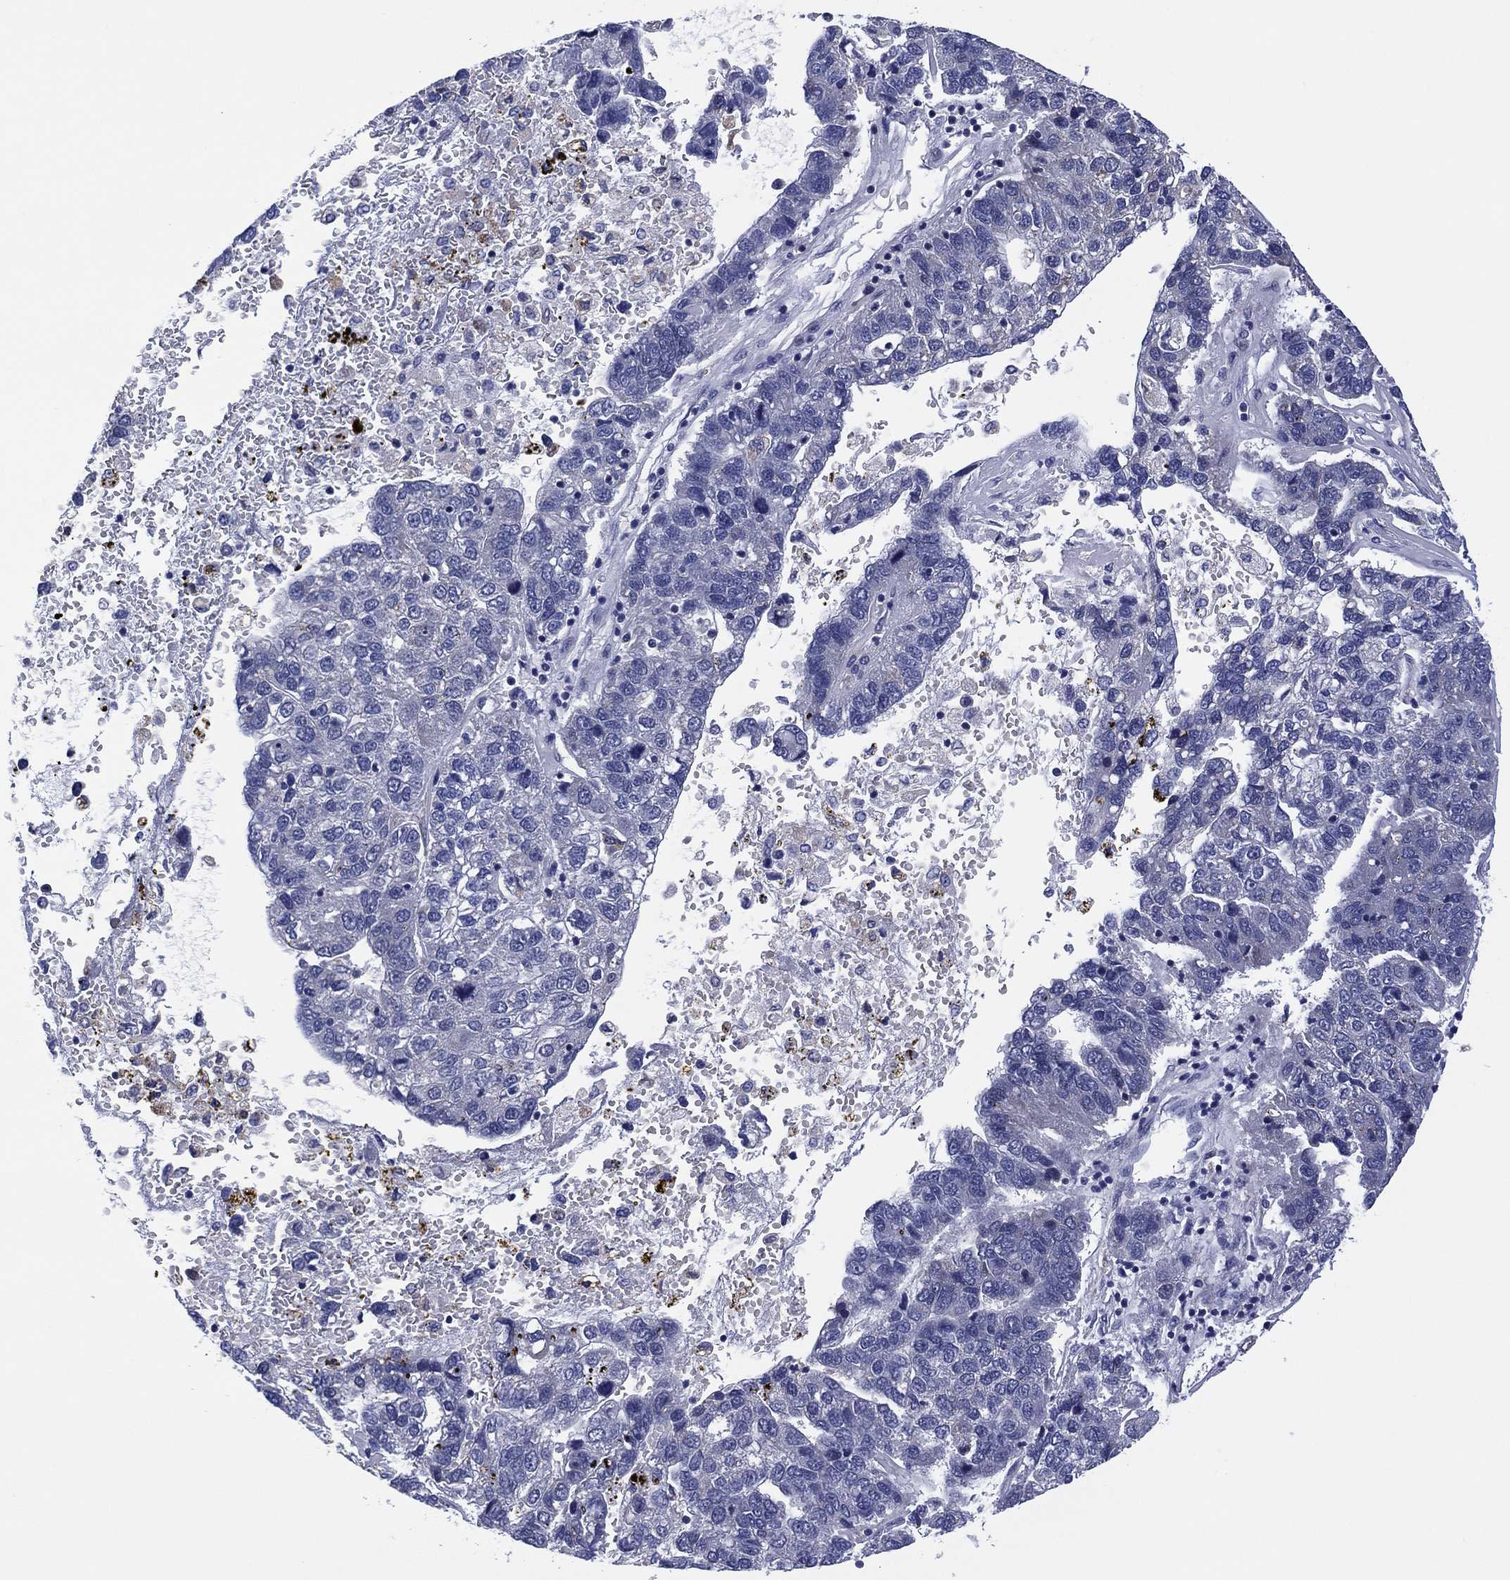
{"staining": {"intensity": "negative", "quantity": "none", "location": "none"}, "tissue": "pancreatic cancer", "cell_type": "Tumor cells", "image_type": "cancer", "snomed": [{"axis": "morphology", "description": "Adenocarcinoma, NOS"}, {"axis": "topography", "description": "Pancreas"}], "caption": "Immunohistochemistry histopathology image of human pancreatic cancer (adenocarcinoma) stained for a protein (brown), which reveals no positivity in tumor cells. (Stains: DAB immunohistochemistry (IHC) with hematoxylin counter stain, Microscopy: brightfield microscopy at high magnification).", "gene": "CLIP3", "patient": {"sex": "female", "age": 61}}